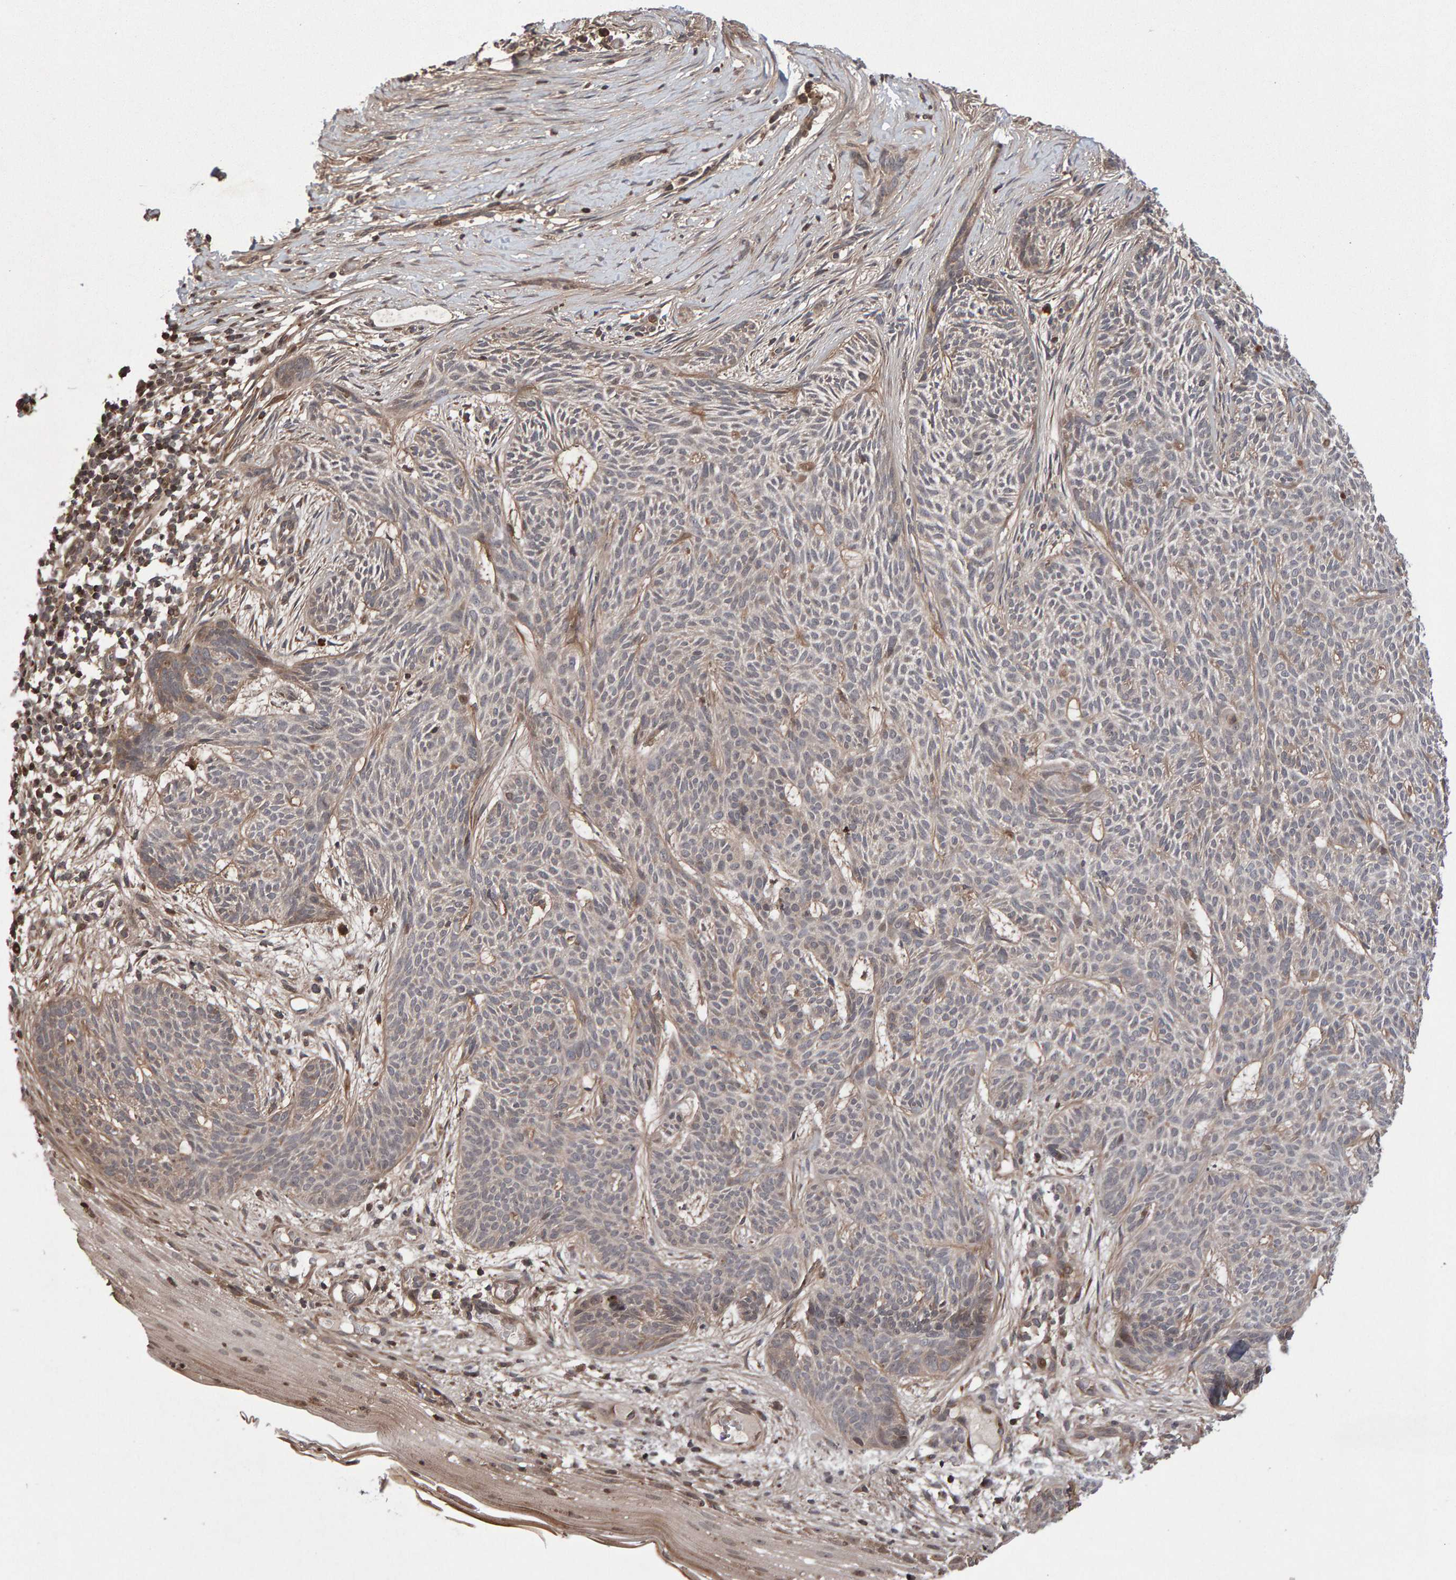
{"staining": {"intensity": "weak", "quantity": "25%-75%", "location": "cytoplasmic/membranous"}, "tissue": "skin cancer", "cell_type": "Tumor cells", "image_type": "cancer", "snomed": [{"axis": "morphology", "description": "Basal cell carcinoma"}, {"axis": "topography", "description": "Skin"}], "caption": "Brown immunohistochemical staining in basal cell carcinoma (skin) displays weak cytoplasmic/membranous positivity in about 25%-75% of tumor cells.", "gene": "PECR", "patient": {"sex": "female", "age": 59}}